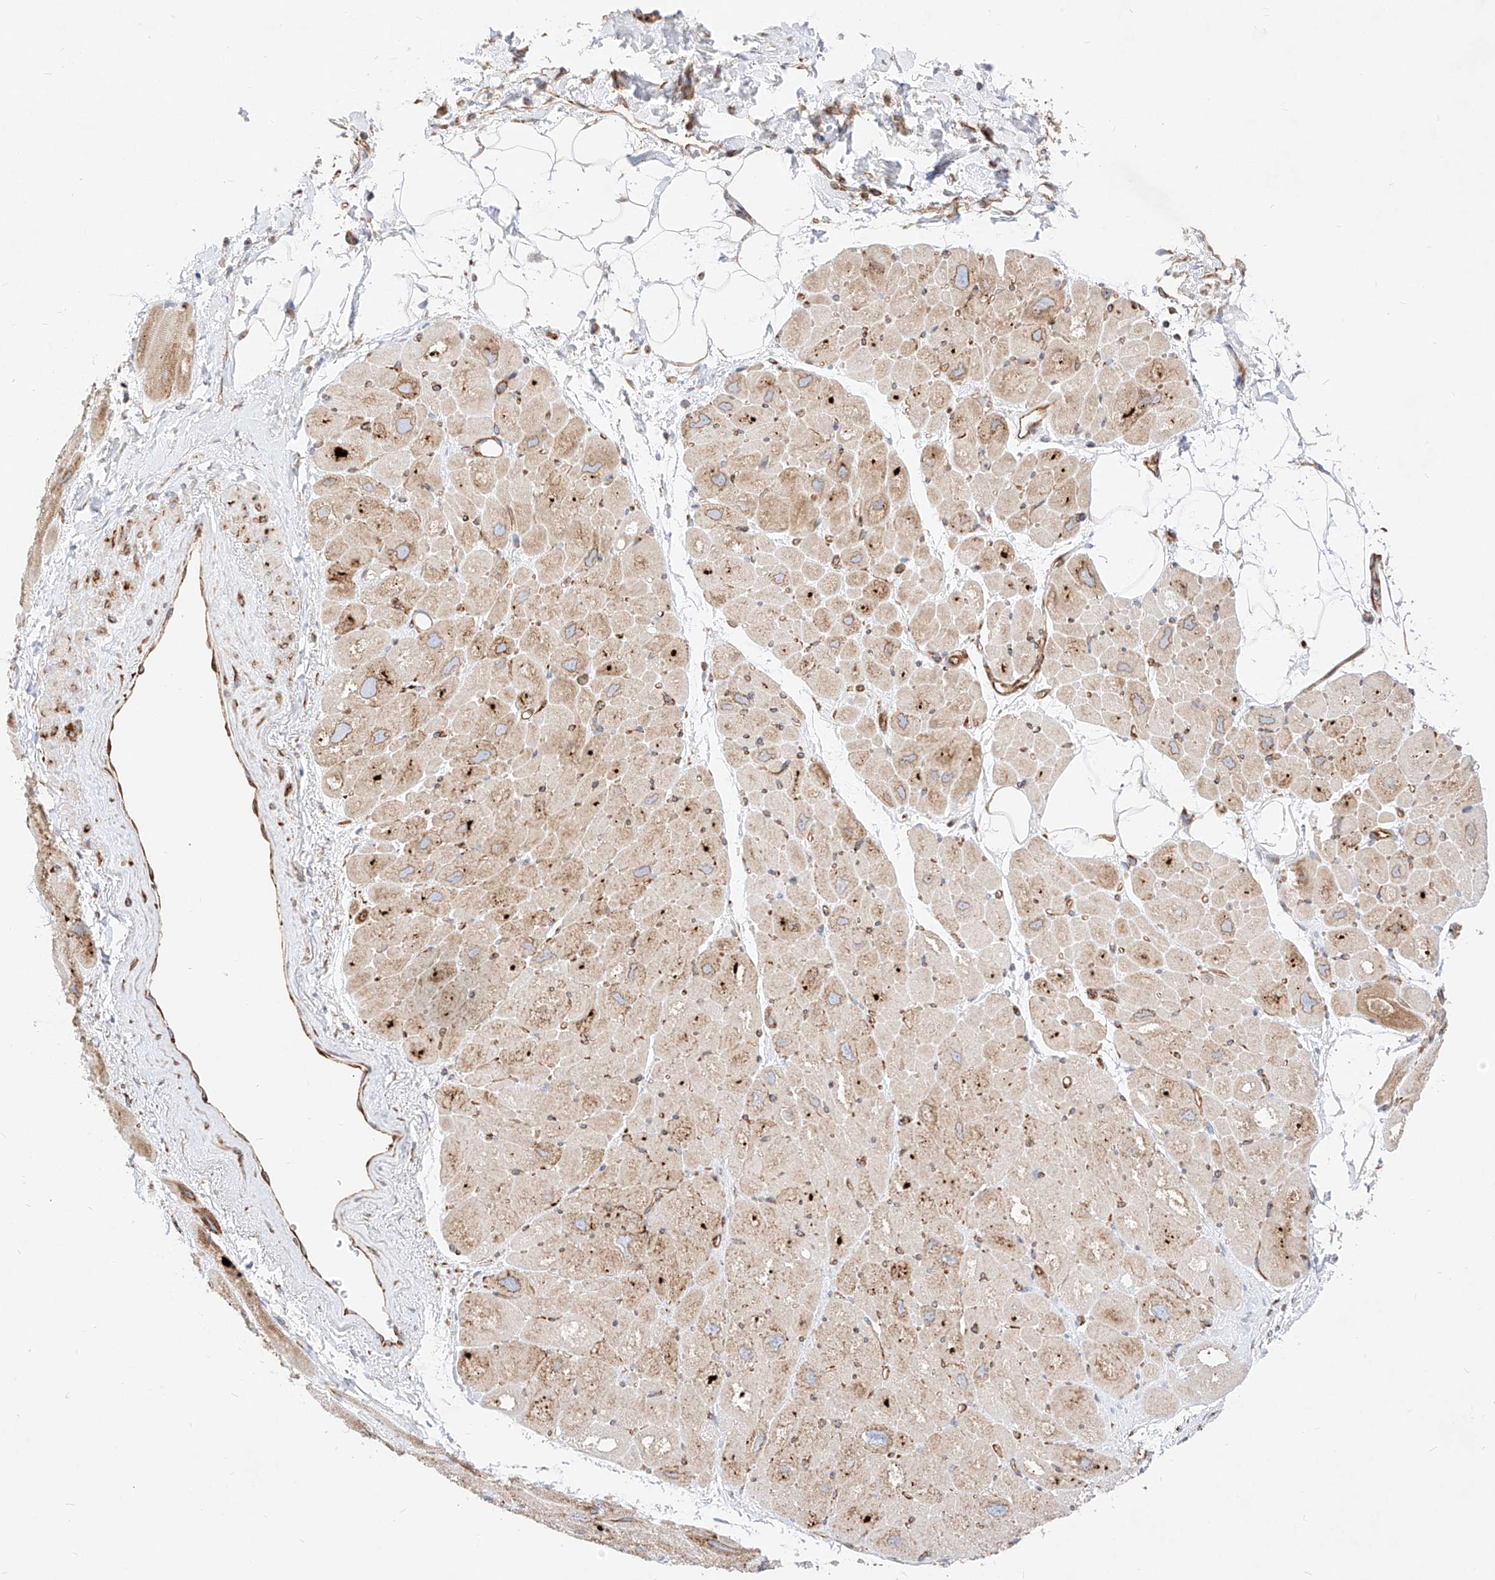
{"staining": {"intensity": "moderate", "quantity": "25%-75%", "location": "cytoplasmic/membranous"}, "tissue": "heart muscle", "cell_type": "Cardiomyocytes", "image_type": "normal", "snomed": [{"axis": "morphology", "description": "Normal tissue, NOS"}, {"axis": "topography", "description": "Heart"}], "caption": "The histopathology image reveals a brown stain indicating the presence of a protein in the cytoplasmic/membranous of cardiomyocytes in heart muscle.", "gene": "CSGALNACT2", "patient": {"sex": "male", "age": 50}}